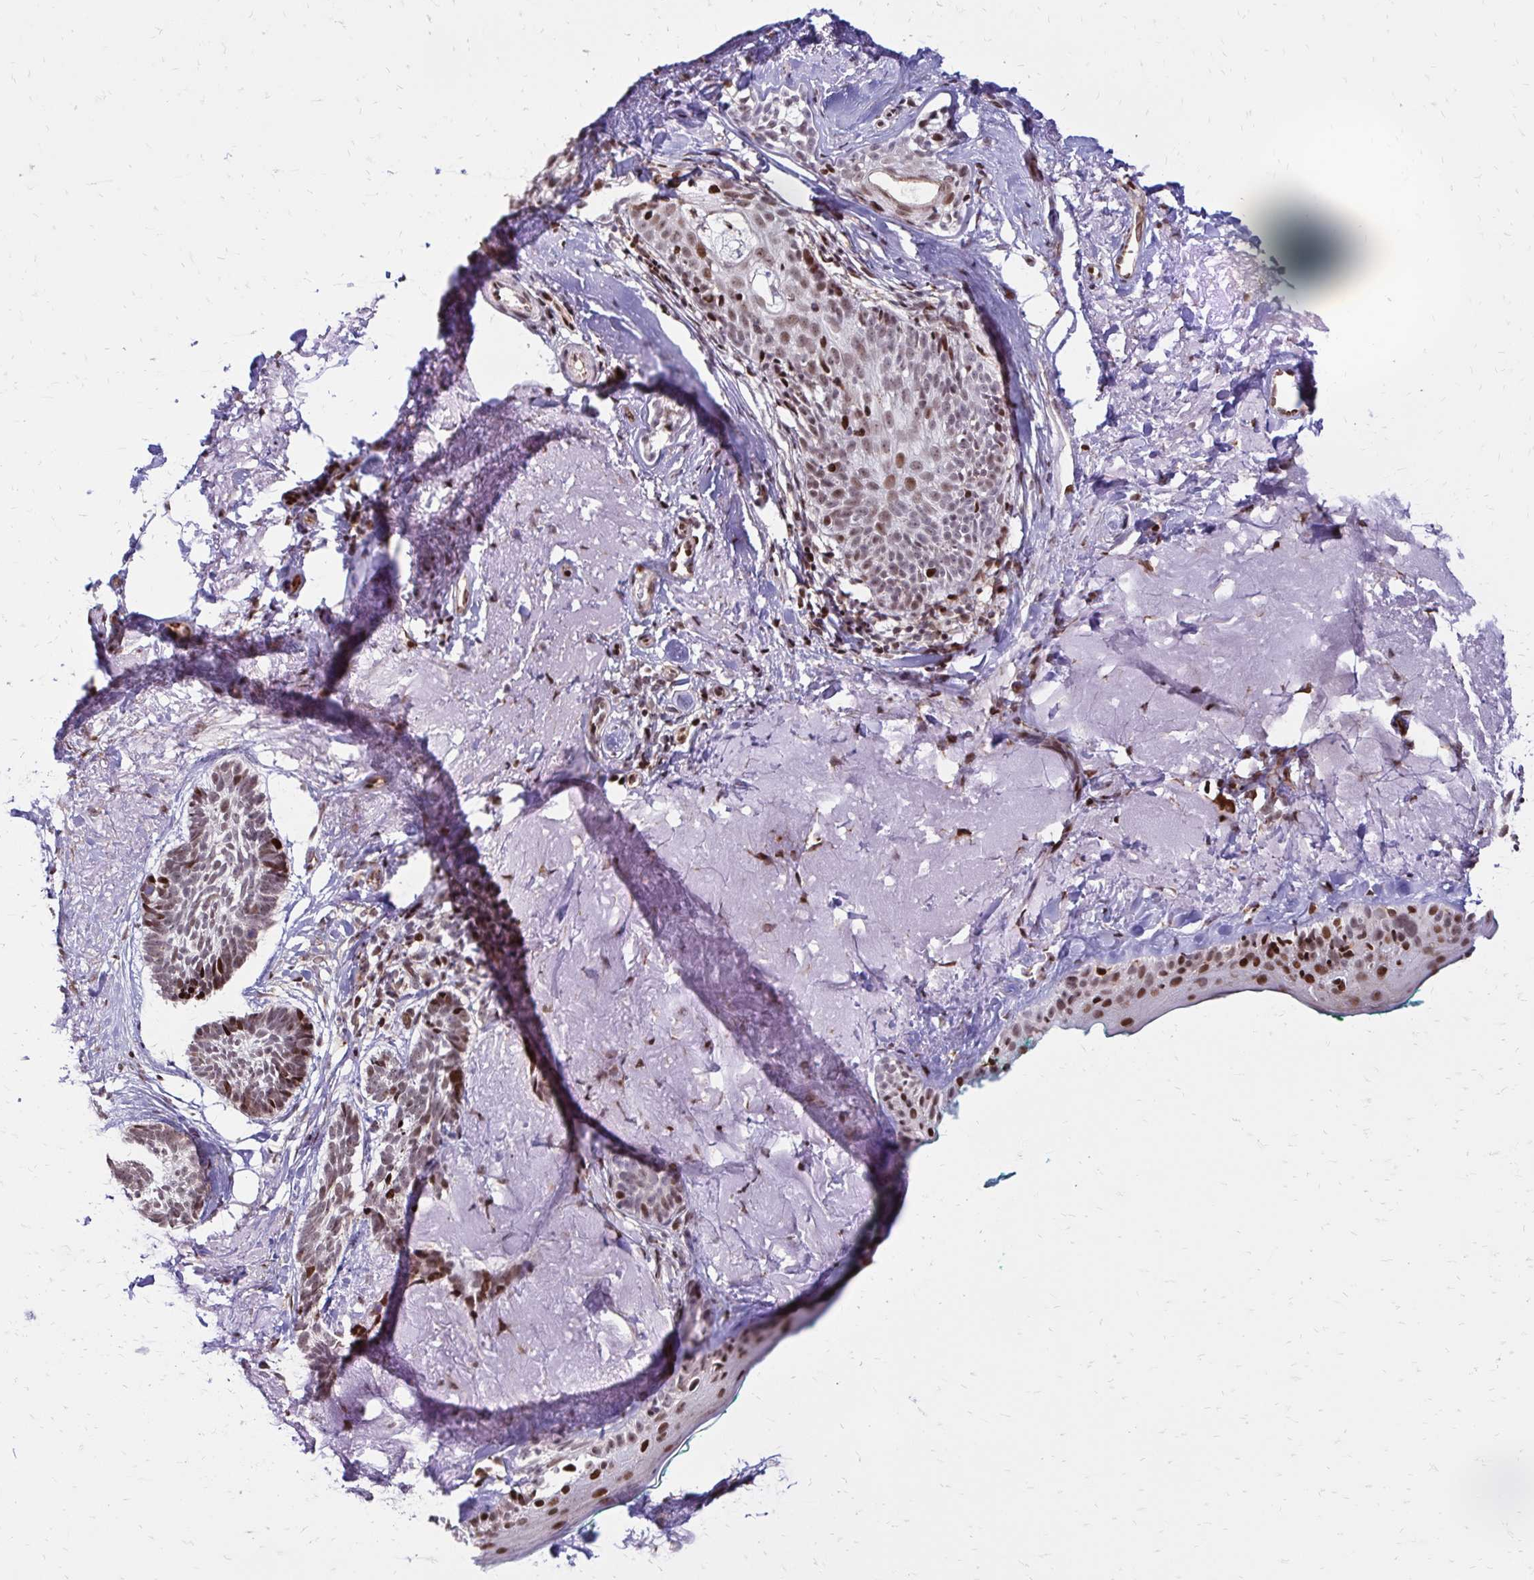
{"staining": {"intensity": "weak", "quantity": ">75%", "location": "nuclear"}, "tissue": "skin cancer", "cell_type": "Tumor cells", "image_type": "cancer", "snomed": [{"axis": "morphology", "description": "Basal cell carcinoma"}, {"axis": "topography", "description": "Skin"}, {"axis": "topography", "description": "Skin of face"}, {"axis": "topography", "description": "Skin of nose"}], "caption": "DAB (3,3'-diaminobenzidine) immunohistochemical staining of human skin cancer (basal cell carcinoma) shows weak nuclear protein staining in about >75% of tumor cells. Ihc stains the protein of interest in brown and the nuclei are stained blue.", "gene": "TOB1", "patient": {"sex": "female", "age": 86}}